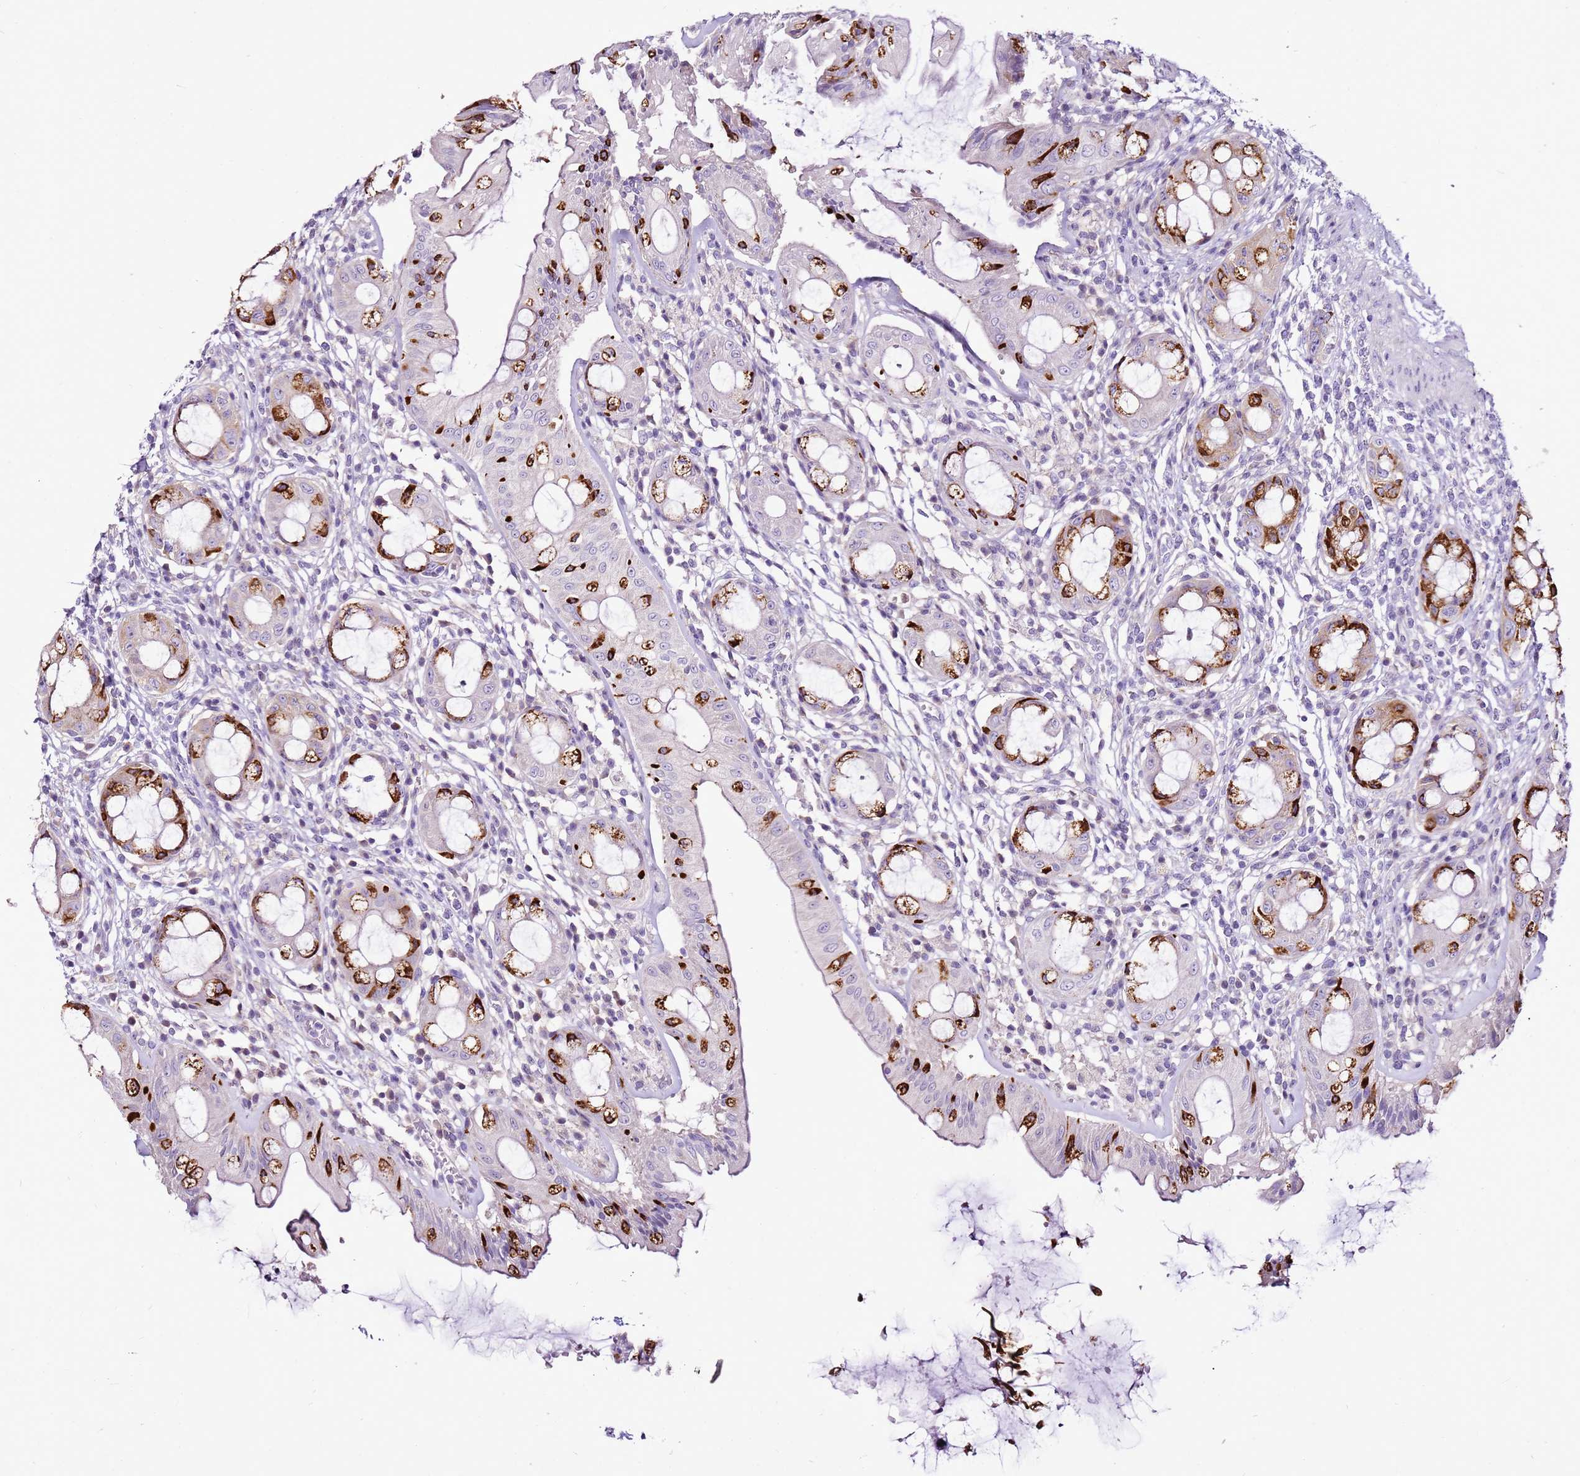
{"staining": {"intensity": "strong", "quantity": "25%-75%", "location": "cytoplasmic/membranous"}, "tissue": "rectum", "cell_type": "Glandular cells", "image_type": "normal", "snomed": [{"axis": "morphology", "description": "Normal tissue, NOS"}, {"axis": "topography", "description": "Rectum"}], "caption": "Unremarkable rectum exhibits strong cytoplasmic/membranous positivity in about 25%-75% of glandular cells.", "gene": "SLC38A5", "patient": {"sex": "female", "age": 57}}